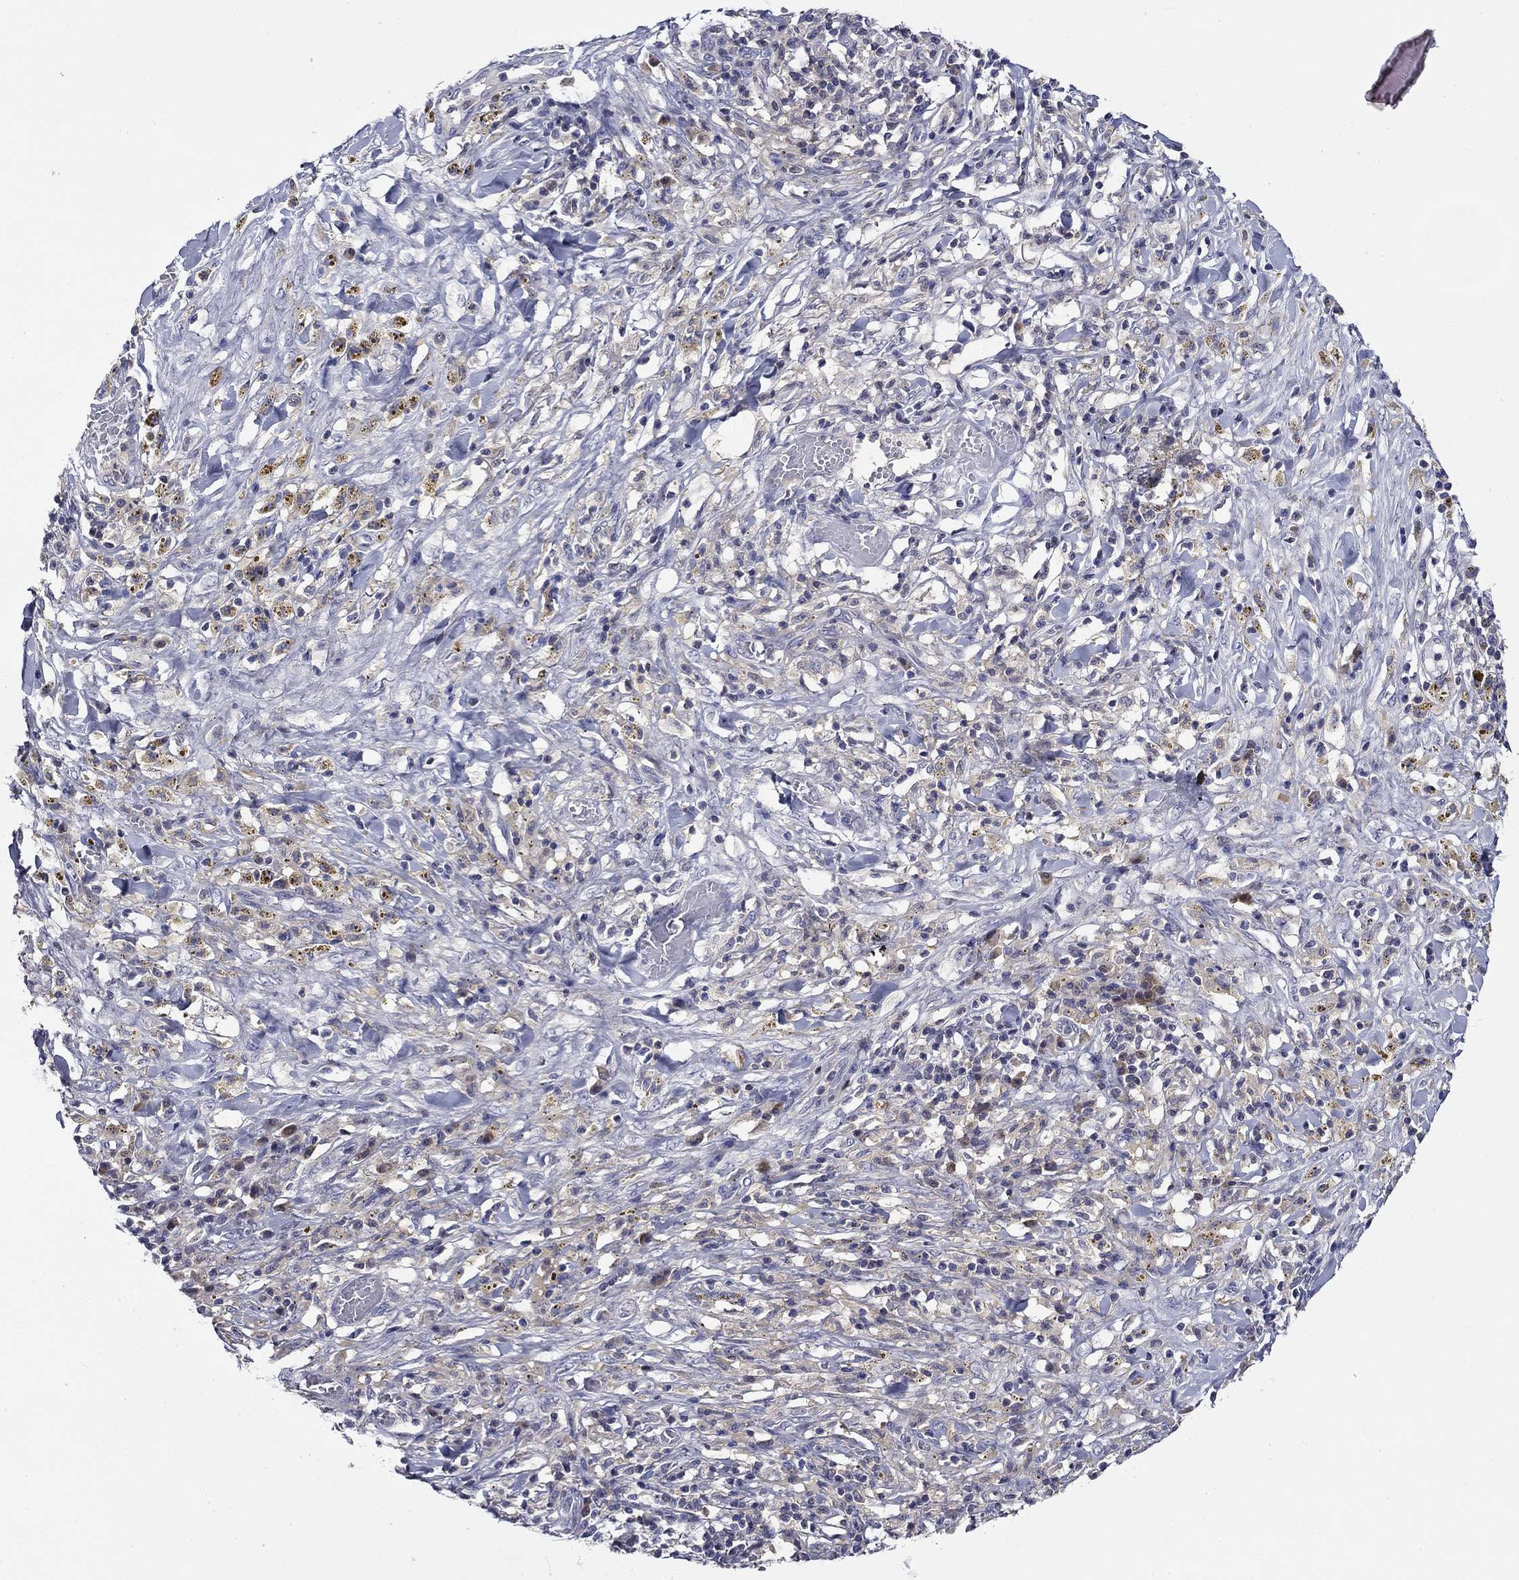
{"staining": {"intensity": "negative", "quantity": "none", "location": "none"}, "tissue": "melanoma", "cell_type": "Tumor cells", "image_type": "cancer", "snomed": [{"axis": "morphology", "description": "Malignant melanoma, NOS"}, {"axis": "topography", "description": "Skin"}], "caption": "Protein analysis of malignant melanoma demonstrates no significant staining in tumor cells.", "gene": "POU2F2", "patient": {"sex": "female", "age": 91}}